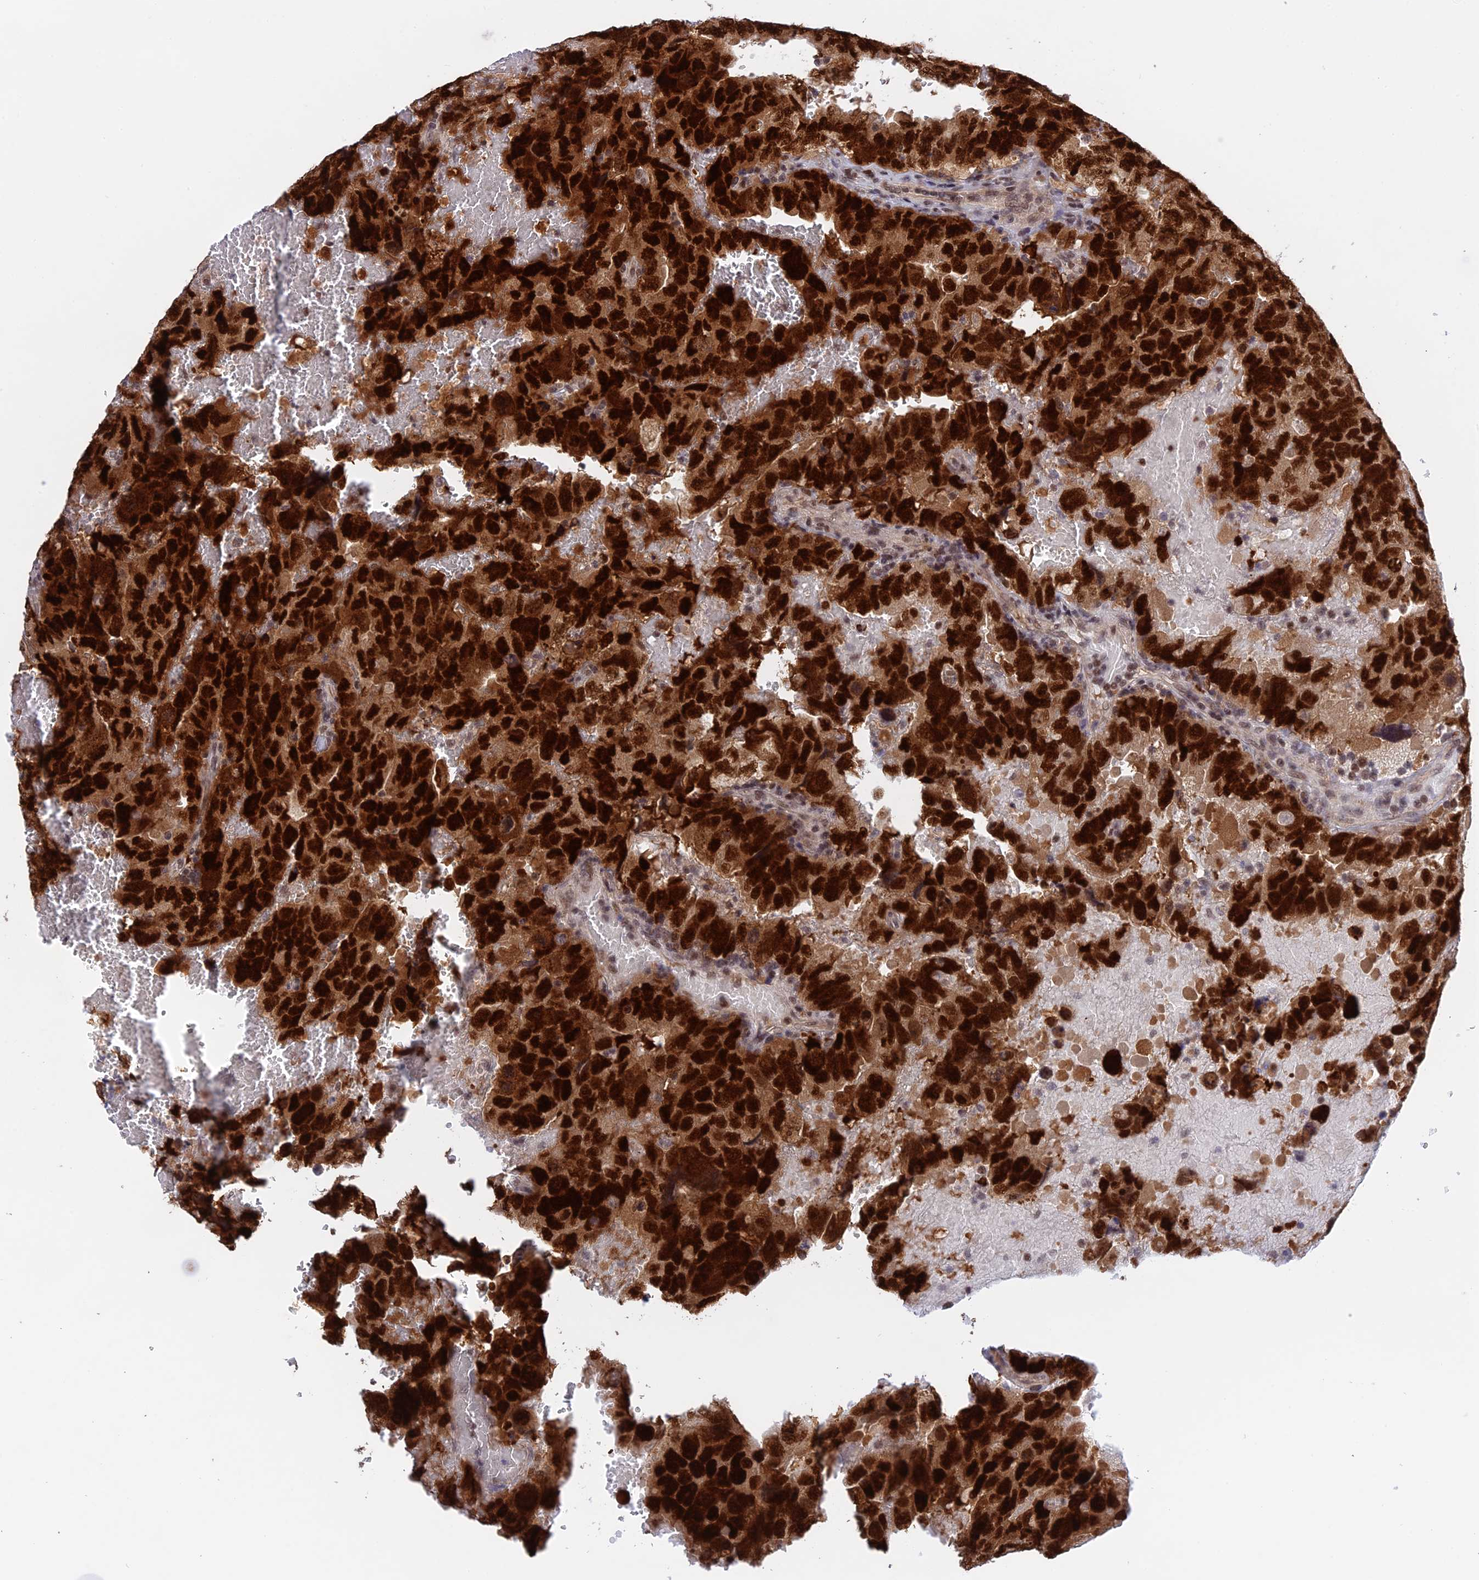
{"staining": {"intensity": "strong", "quantity": ">75%", "location": "nuclear"}, "tissue": "testis cancer", "cell_type": "Tumor cells", "image_type": "cancer", "snomed": [{"axis": "morphology", "description": "Carcinoma, Embryonal, NOS"}, {"axis": "topography", "description": "Testis"}], "caption": "The histopathology image shows staining of testis cancer (embryonal carcinoma), revealing strong nuclear protein expression (brown color) within tumor cells. (DAB (3,3'-diaminobenzidine) IHC, brown staining for protein, blue staining for nuclei).", "gene": "TCEA1", "patient": {"sex": "male", "age": 45}}